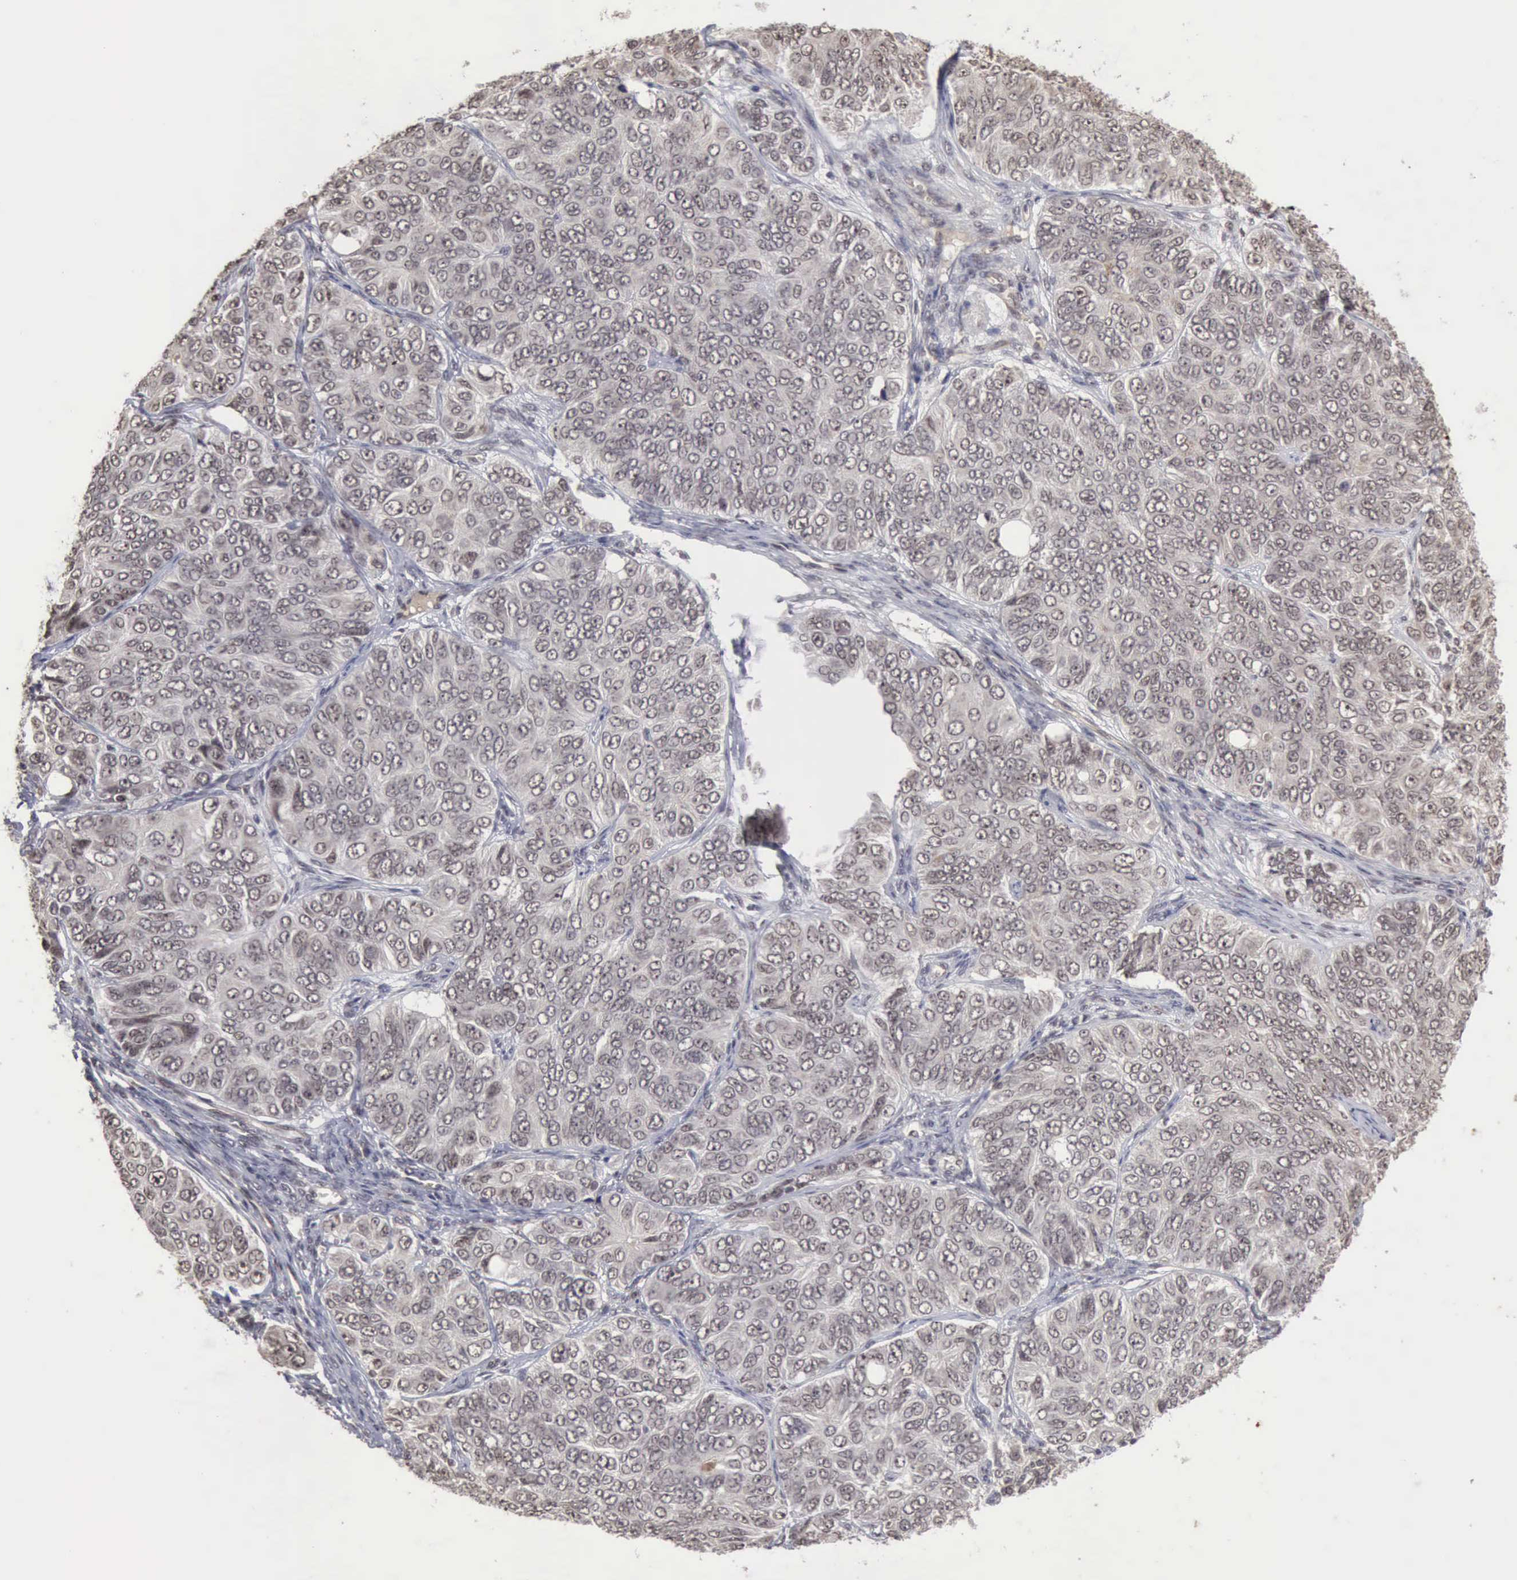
{"staining": {"intensity": "negative", "quantity": "none", "location": "none"}, "tissue": "ovarian cancer", "cell_type": "Tumor cells", "image_type": "cancer", "snomed": [{"axis": "morphology", "description": "Carcinoma, endometroid"}, {"axis": "topography", "description": "Ovary"}], "caption": "The image demonstrates no significant staining in tumor cells of ovarian endometroid carcinoma.", "gene": "CDKN2A", "patient": {"sex": "female", "age": 51}}